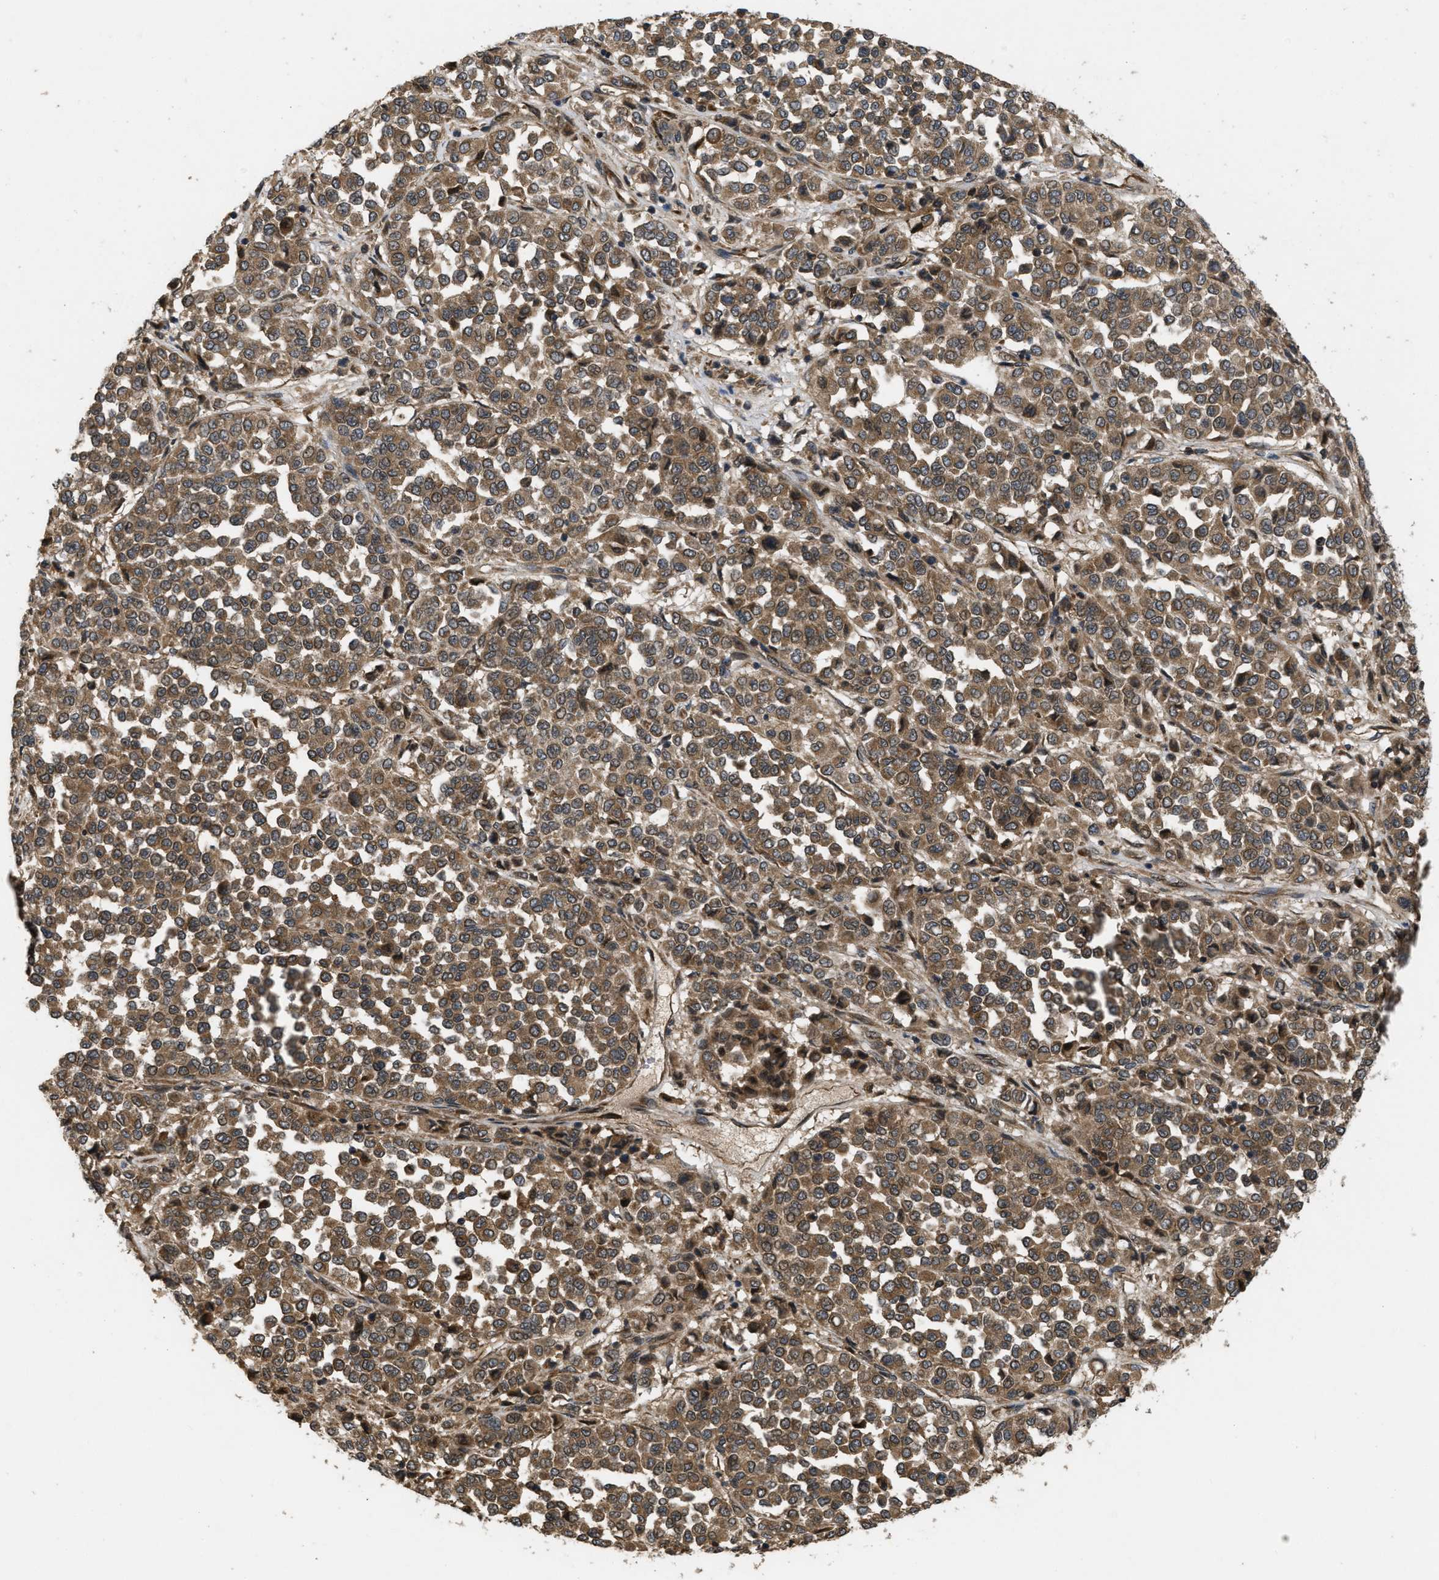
{"staining": {"intensity": "moderate", "quantity": ">75%", "location": "cytoplasmic/membranous"}, "tissue": "melanoma", "cell_type": "Tumor cells", "image_type": "cancer", "snomed": [{"axis": "morphology", "description": "Malignant melanoma, Metastatic site"}, {"axis": "topography", "description": "Pancreas"}], "caption": "Moderate cytoplasmic/membranous positivity for a protein is identified in approximately >75% of tumor cells of melanoma using immunohistochemistry.", "gene": "SPTLC1", "patient": {"sex": "female", "age": 30}}